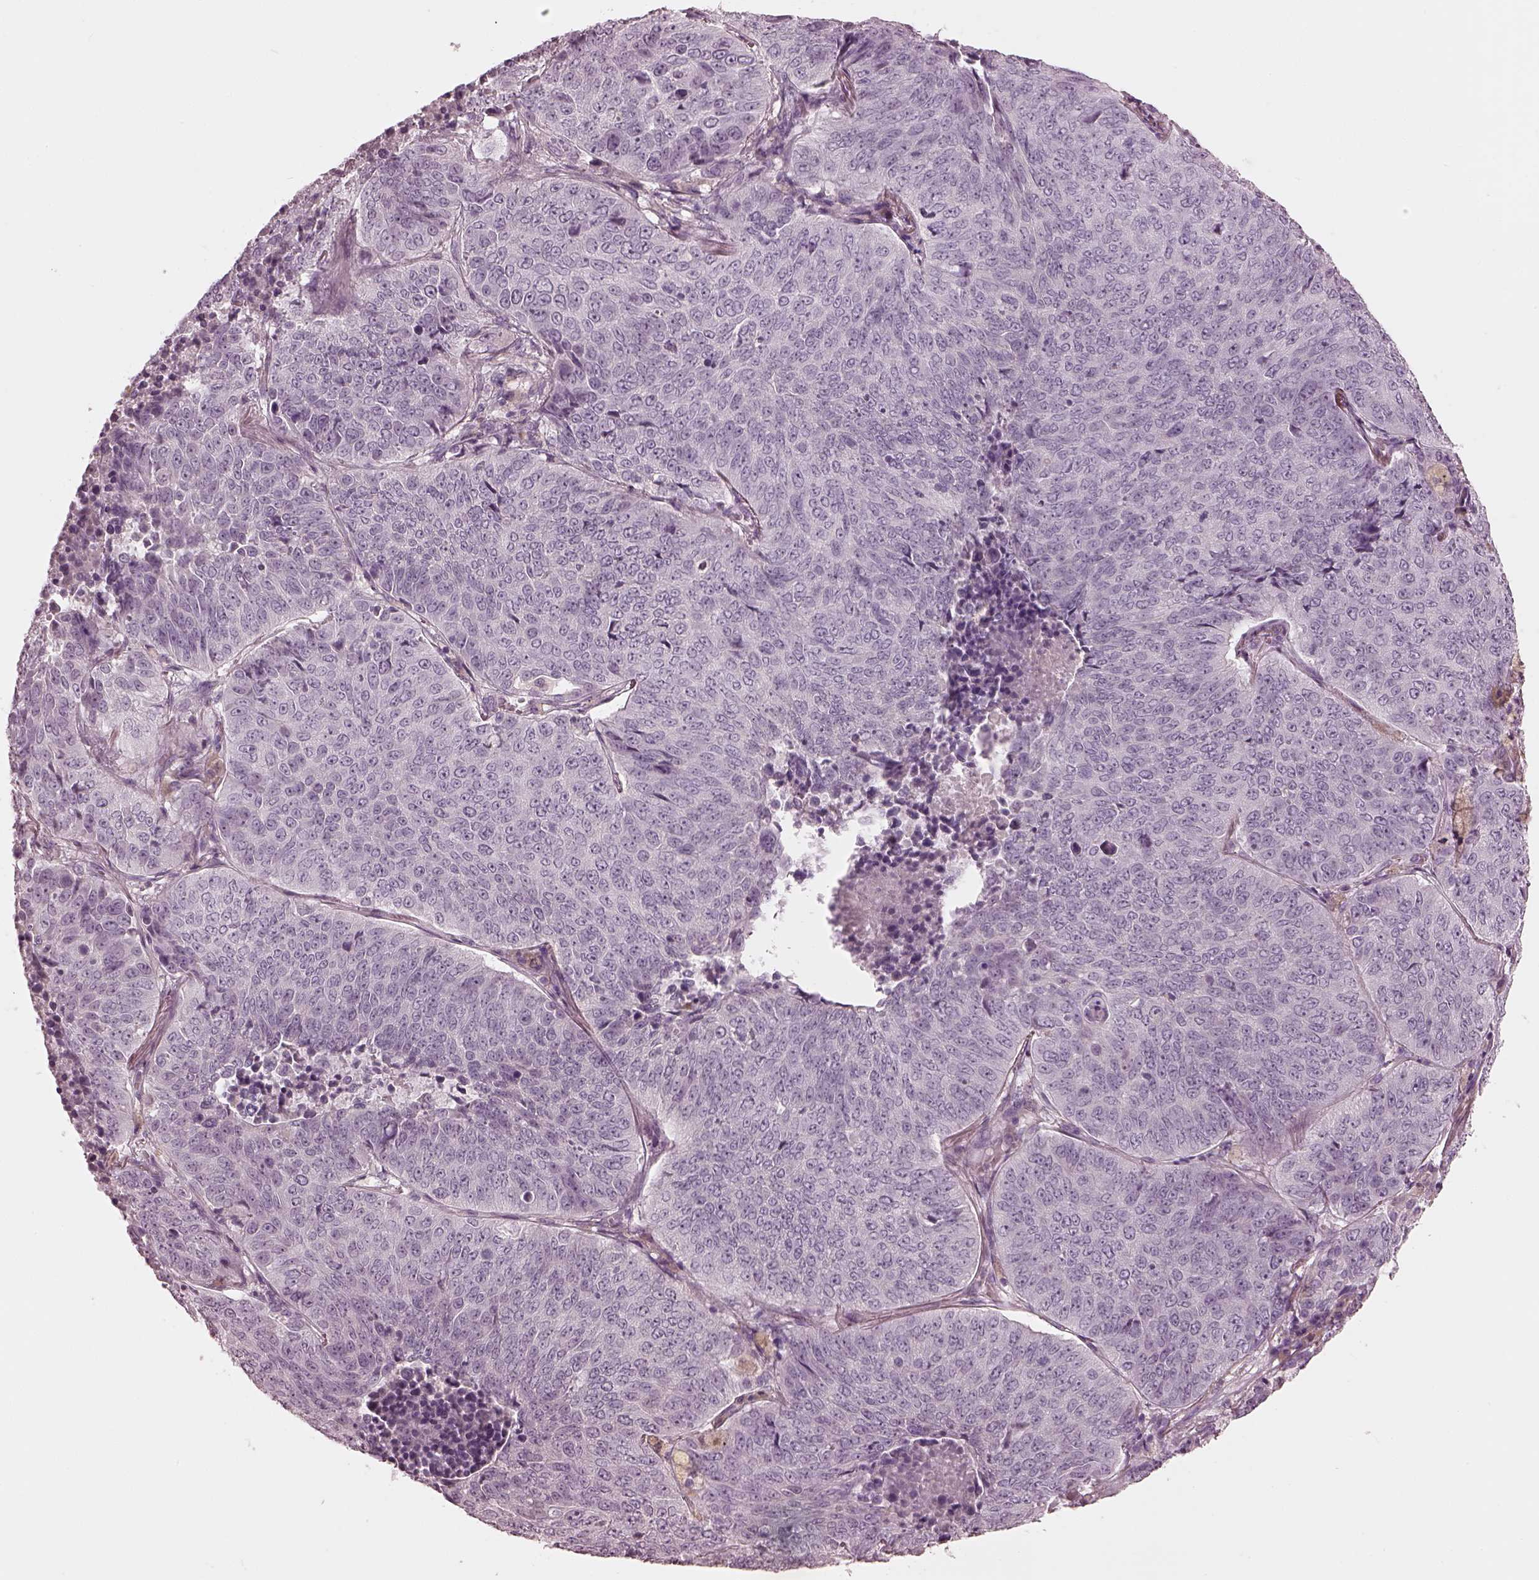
{"staining": {"intensity": "negative", "quantity": "none", "location": "none"}, "tissue": "lung cancer", "cell_type": "Tumor cells", "image_type": "cancer", "snomed": [{"axis": "morphology", "description": "Normal tissue, NOS"}, {"axis": "morphology", "description": "Squamous cell carcinoma, NOS"}, {"axis": "topography", "description": "Bronchus"}, {"axis": "topography", "description": "Lung"}], "caption": "Immunohistochemistry (IHC) image of neoplastic tissue: human lung cancer (squamous cell carcinoma) stained with DAB exhibits no significant protein expression in tumor cells. The staining is performed using DAB brown chromogen with nuclei counter-stained in using hematoxylin.", "gene": "MIA", "patient": {"sex": "male", "age": 64}}